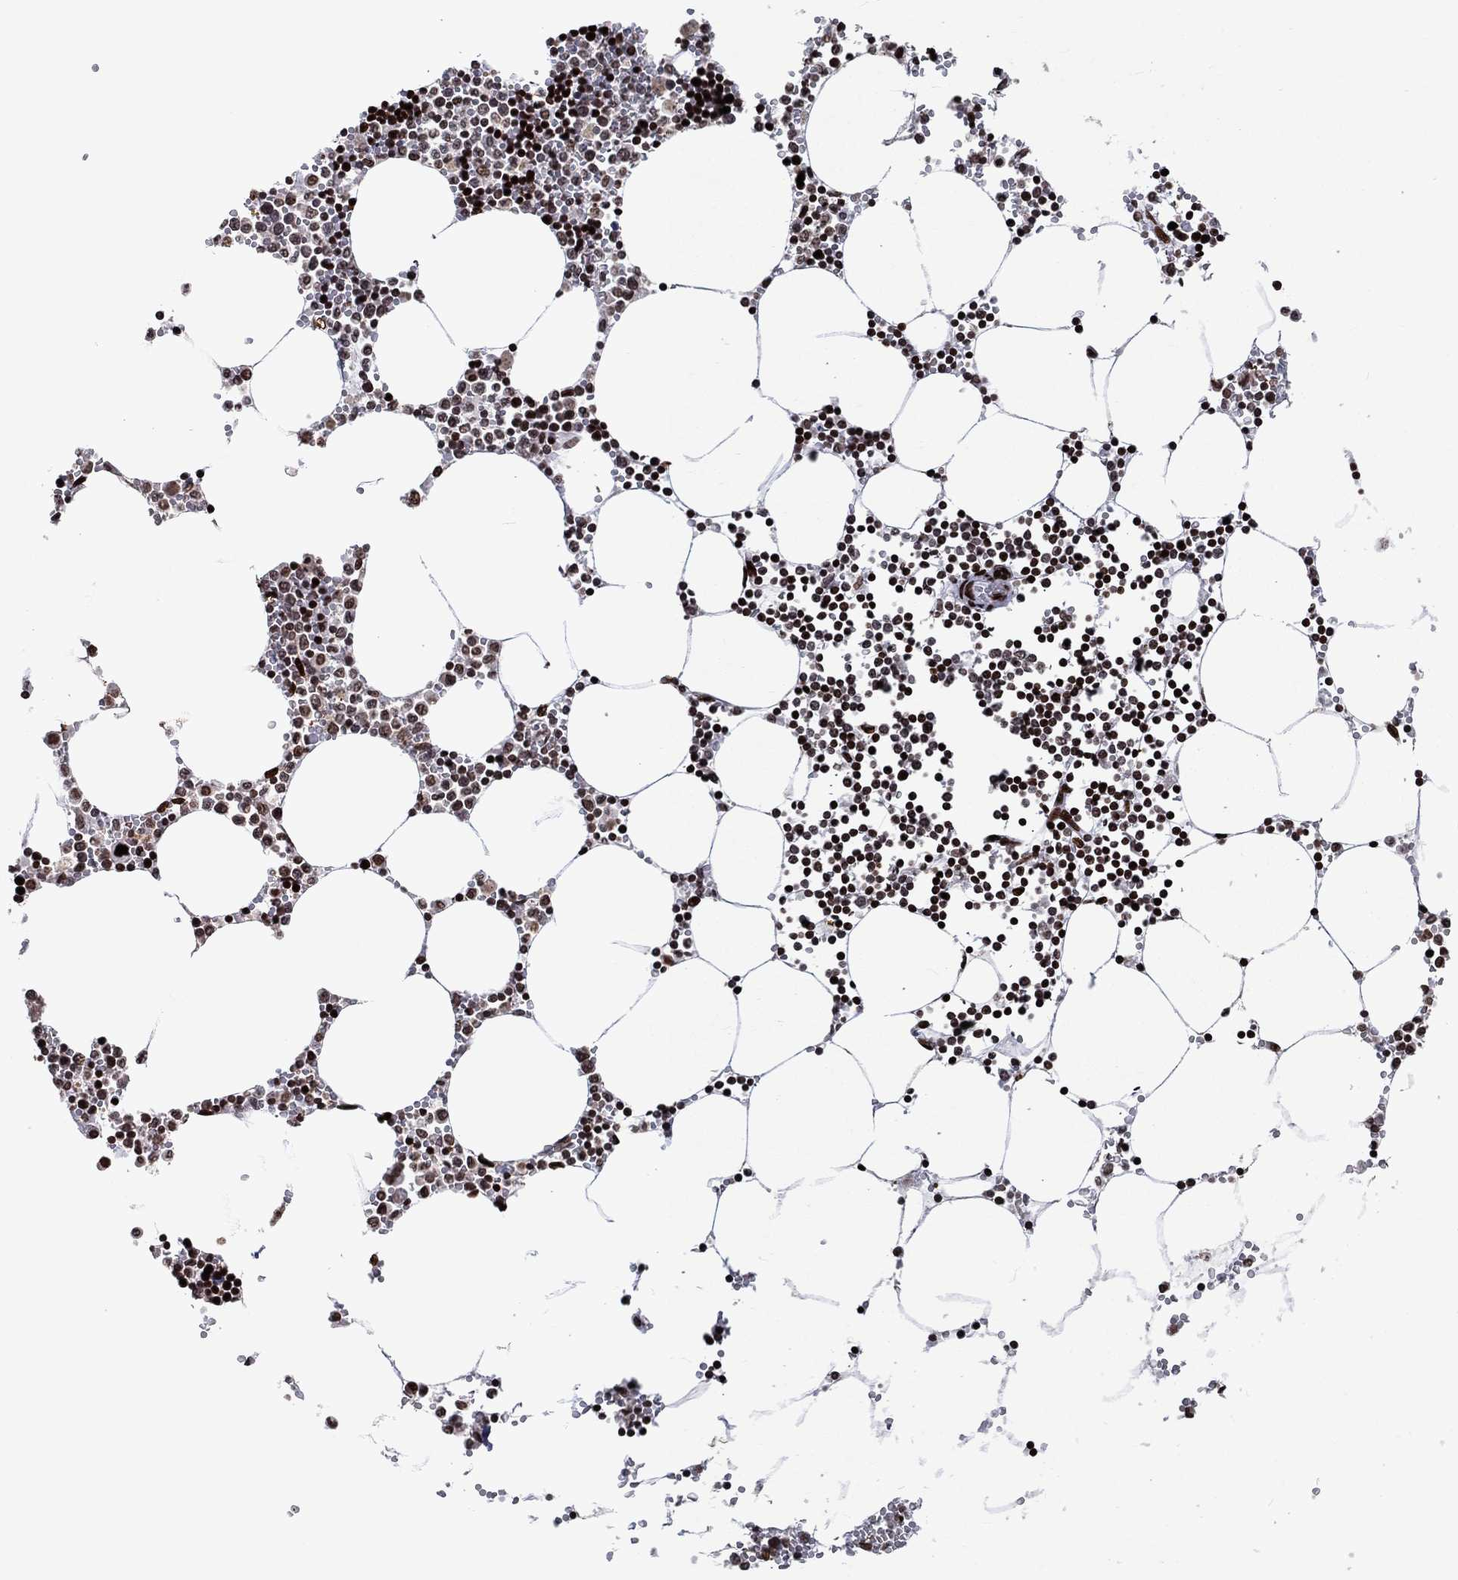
{"staining": {"intensity": "strong", "quantity": "25%-75%", "location": "nuclear"}, "tissue": "bone marrow", "cell_type": "Hematopoietic cells", "image_type": "normal", "snomed": [{"axis": "morphology", "description": "Normal tissue, NOS"}, {"axis": "topography", "description": "Bone marrow"}], "caption": "About 25%-75% of hematopoietic cells in unremarkable human bone marrow exhibit strong nuclear protein expression as visualized by brown immunohistochemical staining.", "gene": "SRSF3", "patient": {"sex": "male", "age": 54}}